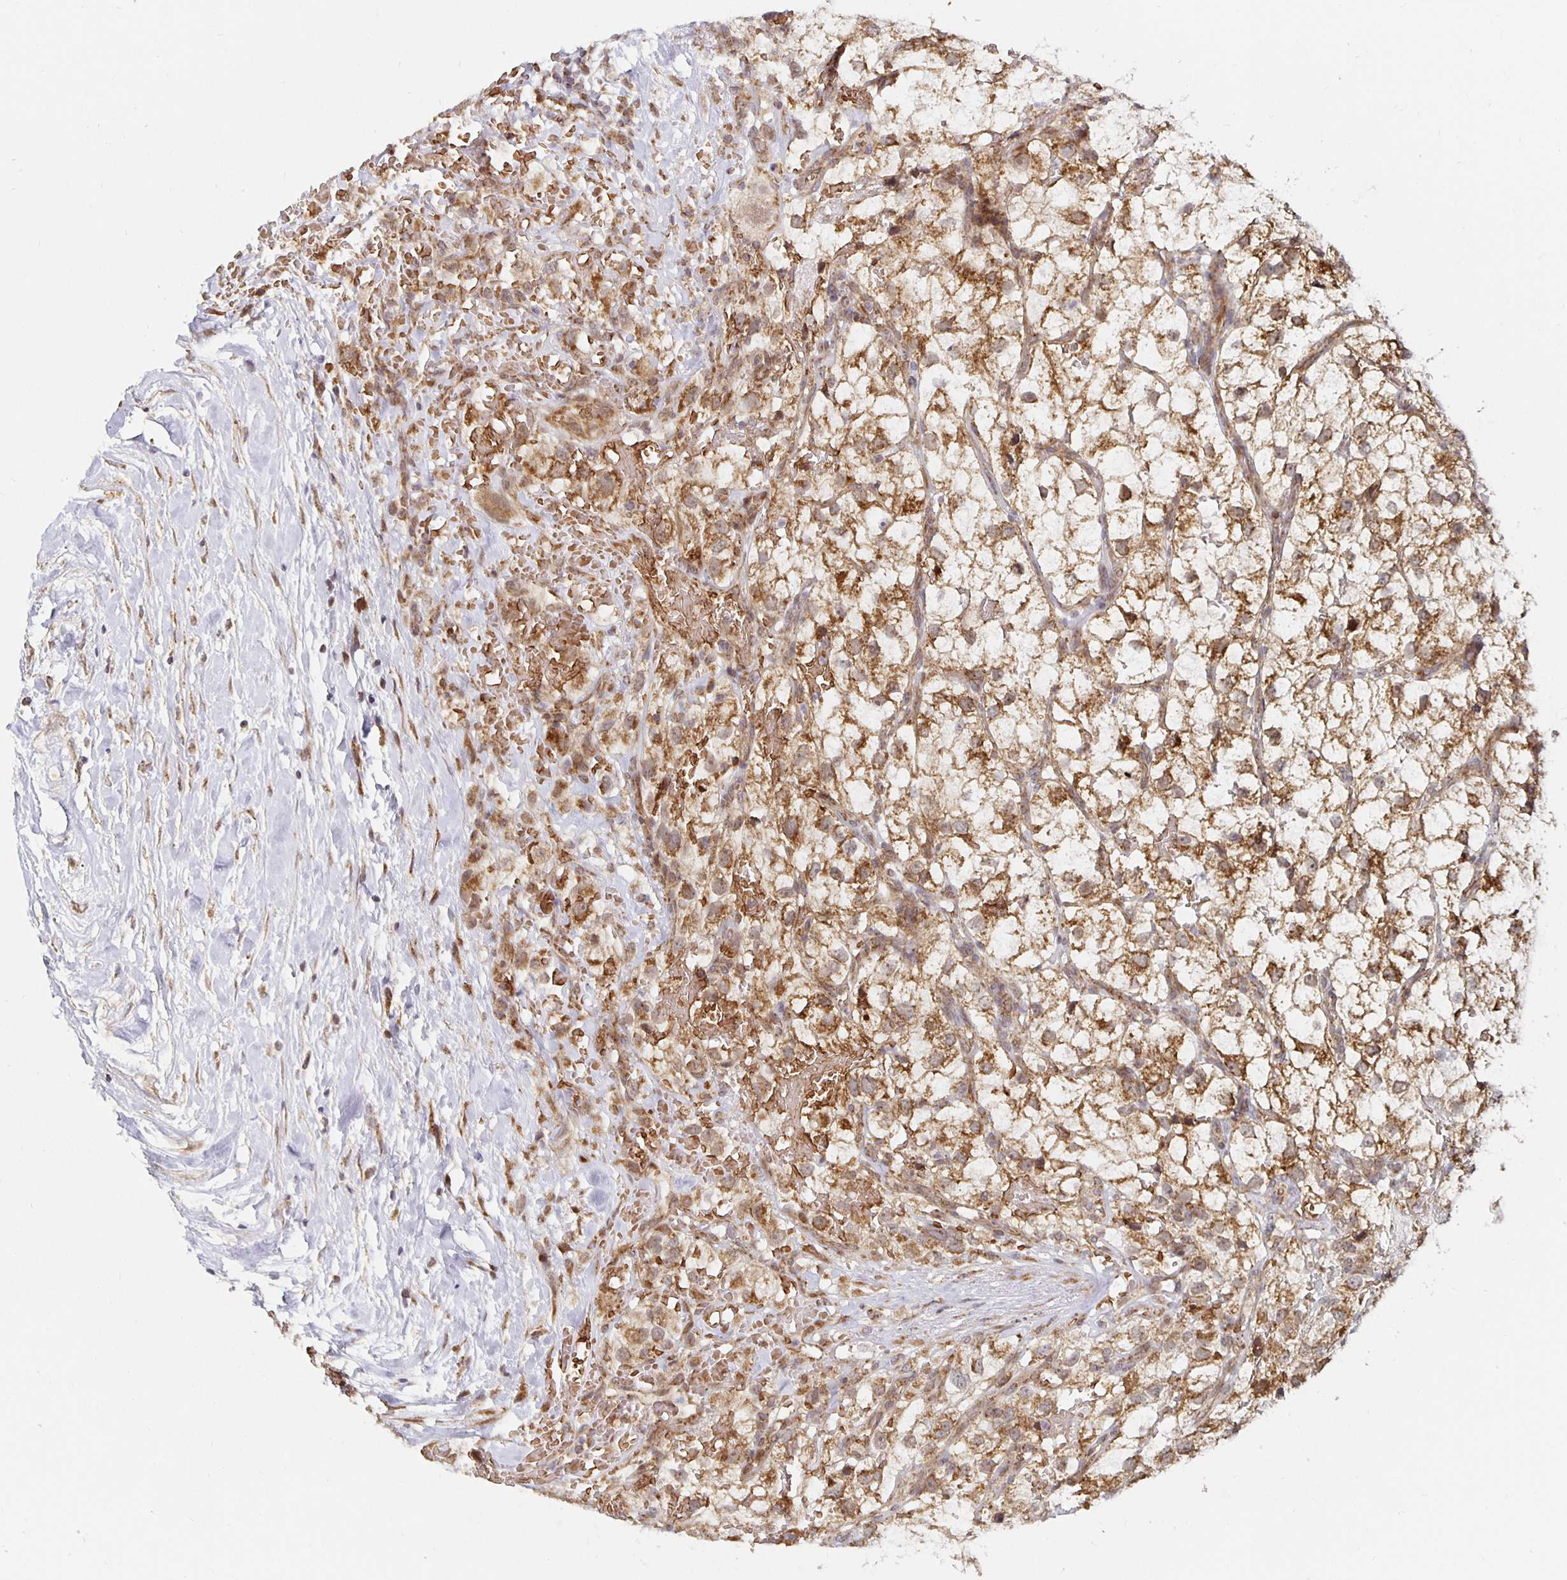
{"staining": {"intensity": "moderate", "quantity": ">75%", "location": "cytoplasmic/membranous"}, "tissue": "renal cancer", "cell_type": "Tumor cells", "image_type": "cancer", "snomed": [{"axis": "morphology", "description": "Adenocarcinoma, NOS"}, {"axis": "topography", "description": "Kidney"}], "caption": "Protein analysis of renal cancer tissue displays moderate cytoplasmic/membranous positivity in approximately >75% of tumor cells.", "gene": "MRPL28", "patient": {"sex": "male", "age": 59}}